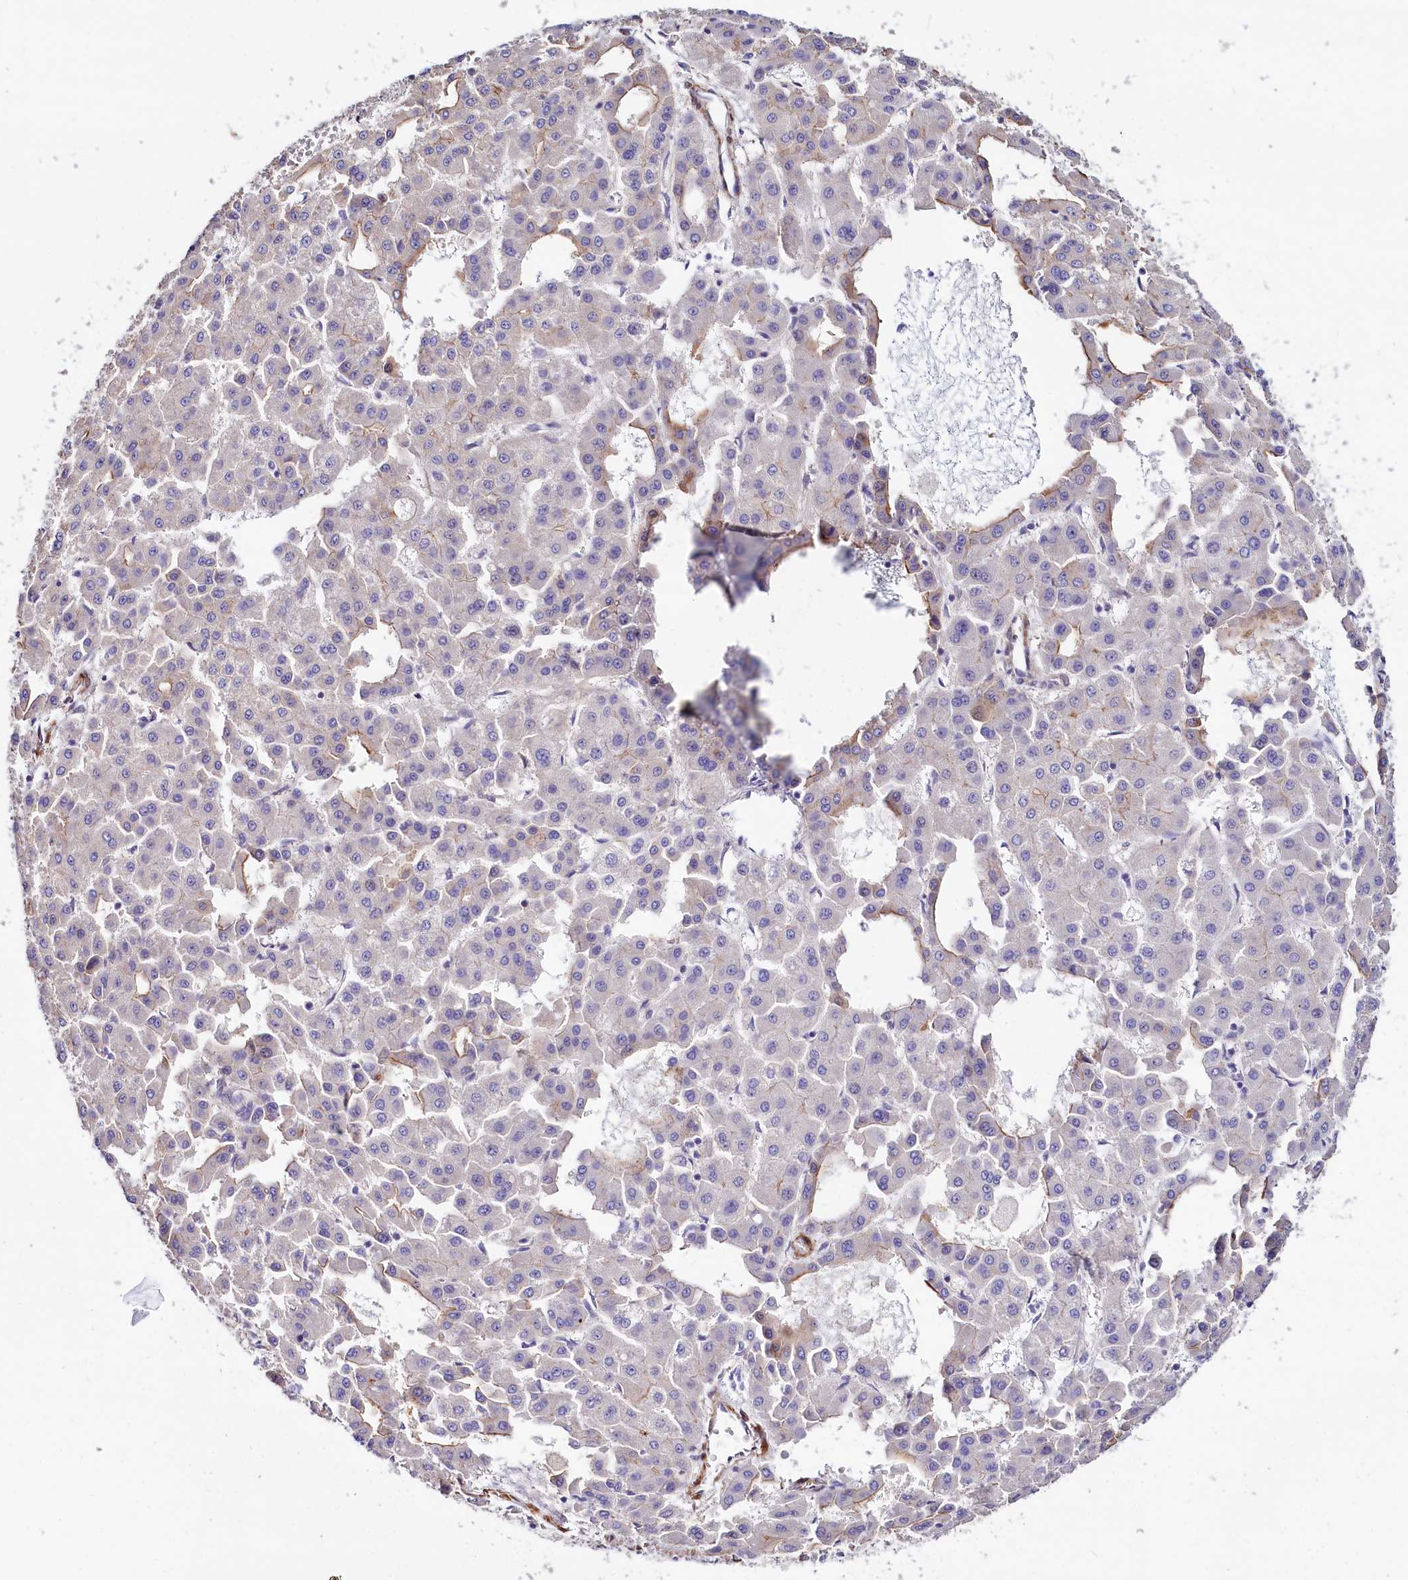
{"staining": {"intensity": "weak", "quantity": "<25%", "location": "cytoplasmic/membranous"}, "tissue": "liver cancer", "cell_type": "Tumor cells", "image_type": "cancer", "snomed": [{"axis": "morphology", "description": "Carcinoma, Hepatocellular, NOS"}, {"axis": "topography", "description": "Liver"}], "caption": "Tumor cells show no significant protein positivity in hepatocellular carcinoma (liver).", "gene": "WNT8A", "patient": {"sex": "male", "age": 47}}